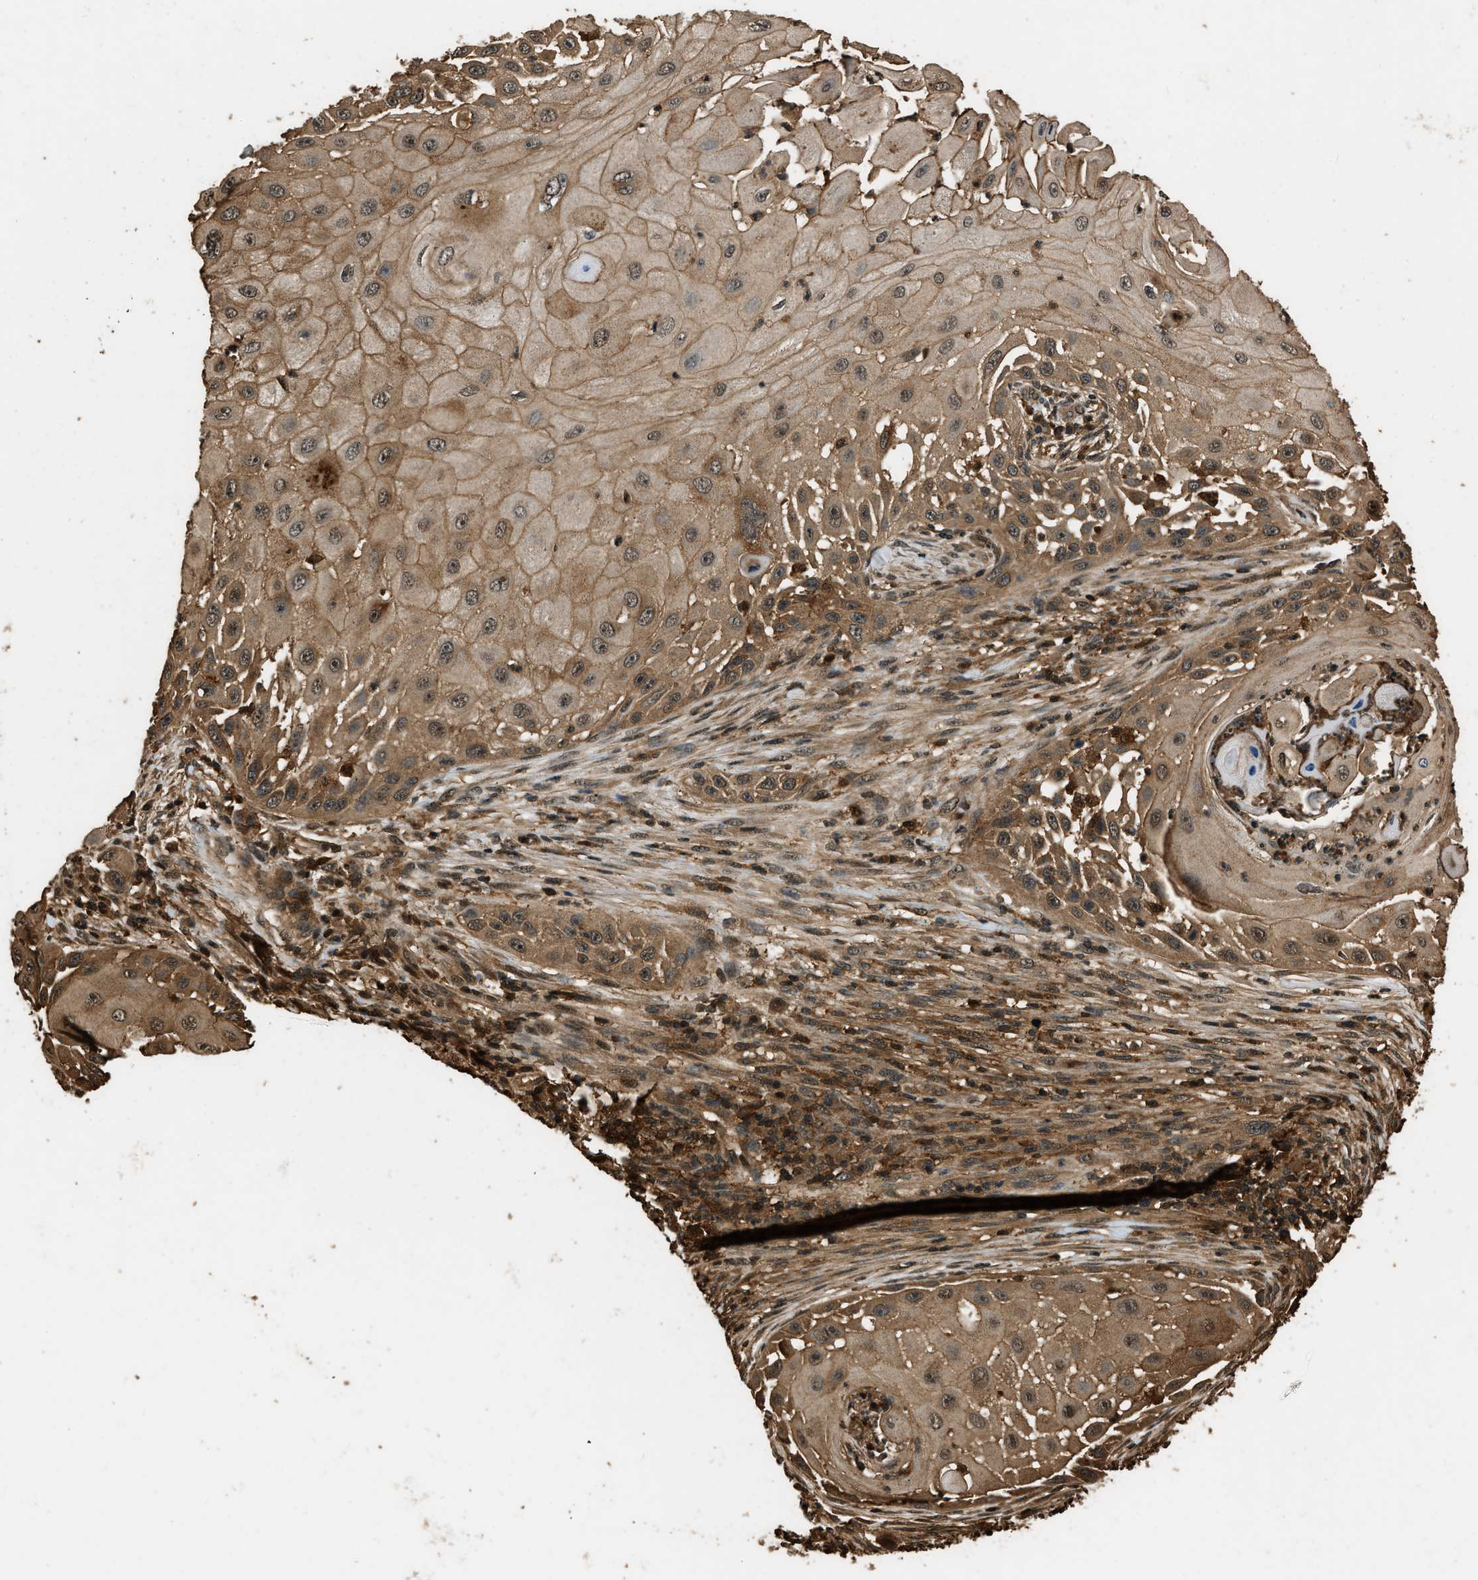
{"staining": {"intensity": "moderate", "quantity": ">75%", "location": "cytoplasmic/membranous,nuclear"}, "tissue": "skin cancer", "cell_type": "Tumor cells", "image_type": "cancer", "snomed": [{"axis": "morphology", "description": "Squamous cell carcinoma, NOS"}, {"axis": "topography", "description": "Skin"}], "caption": "Immunohistochemistry image of skin squamous cell carcinoma stained for a protein (brown), which demonstrates medium levels of moderate cytoplasmic/membranous and nuclear positivity in approximately >75% of tumor cells.", "gene": "RAP2A", "patient": {"sex": "female", "age": 44}}